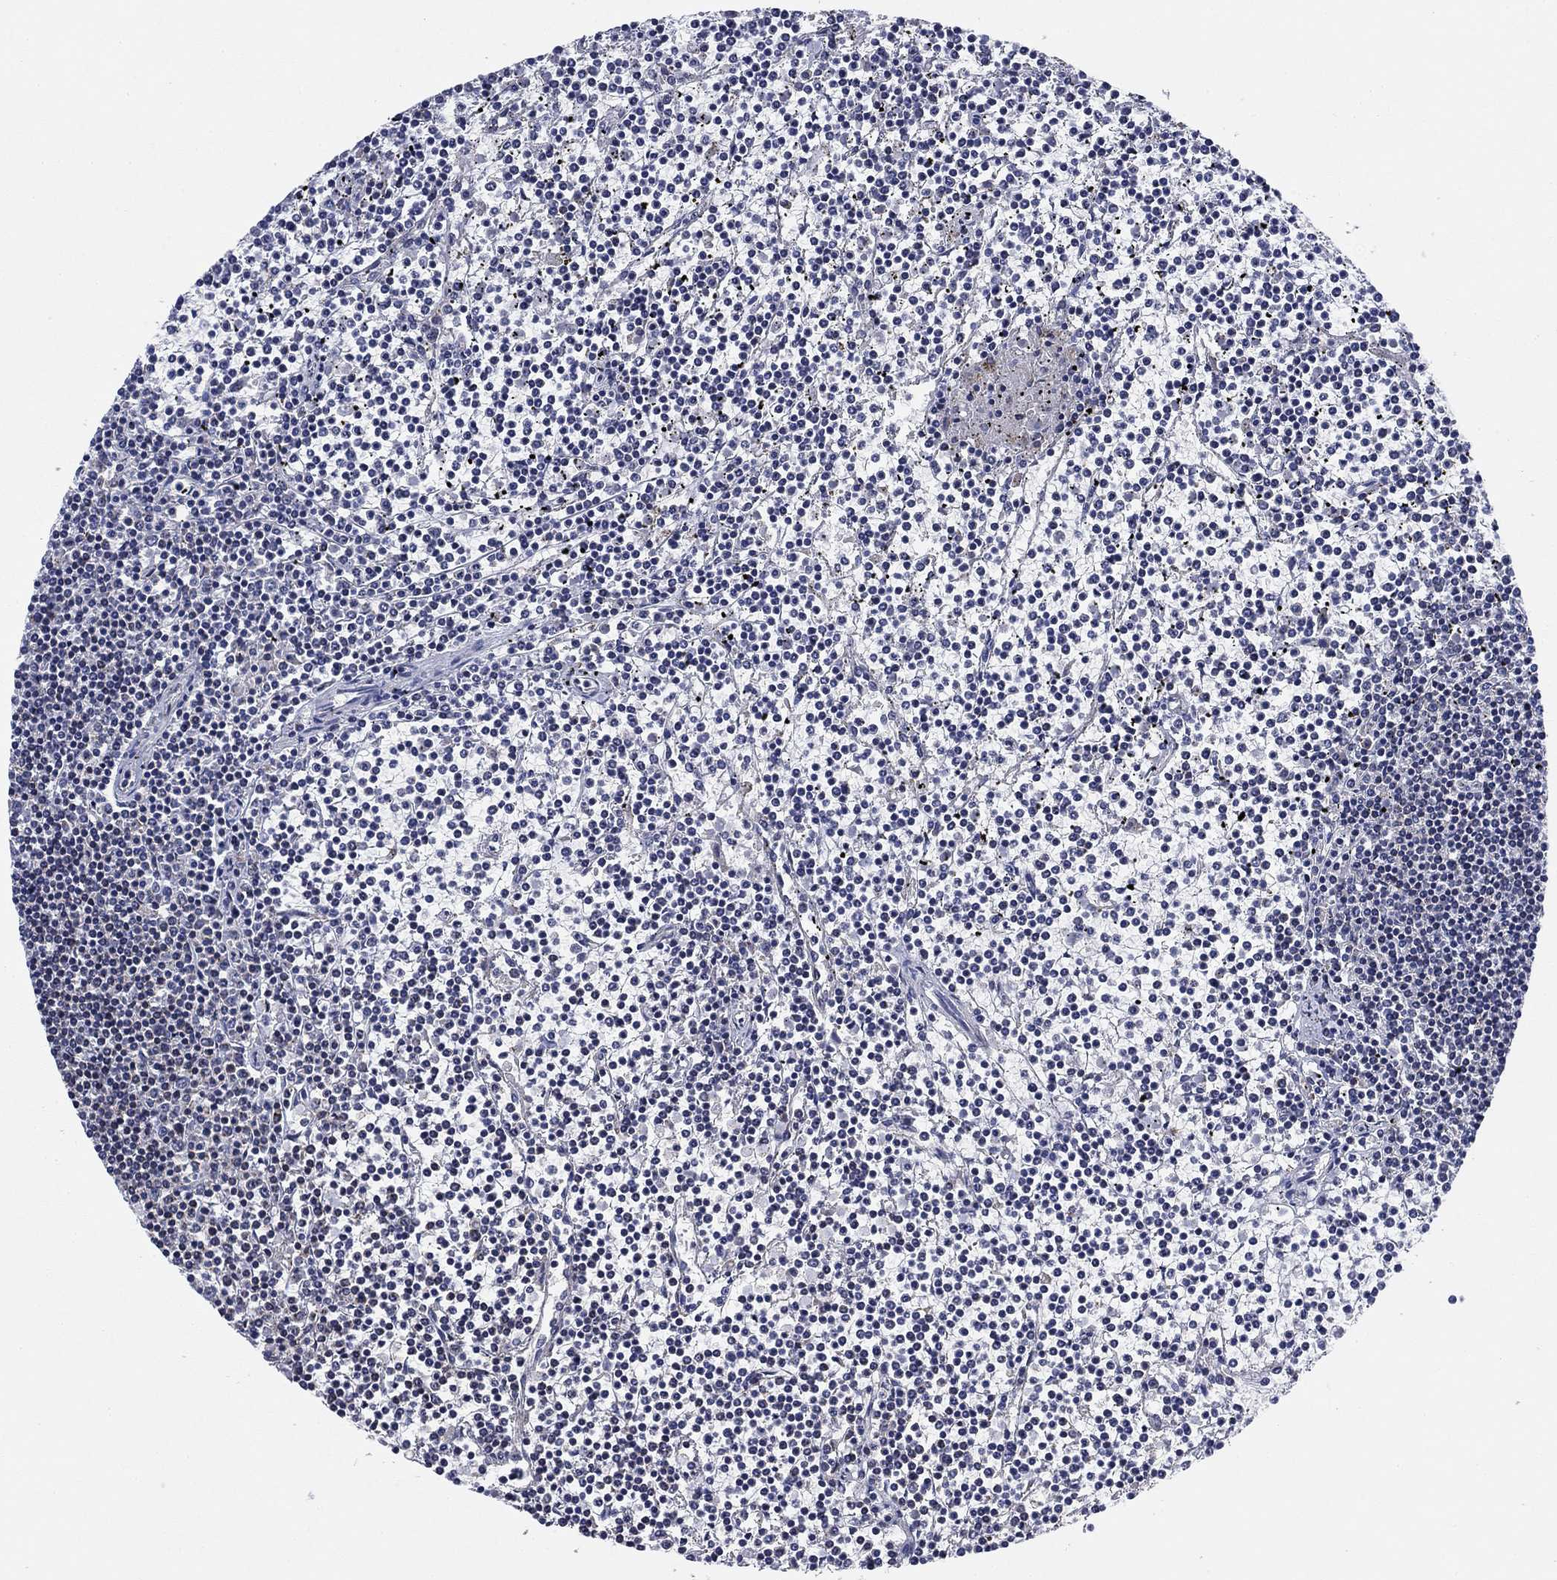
{"staining": {"intensity": "negative", "quantity": "none", "location": "none"}, "tissue": "lymphoma", "cell_type": "Tumor cells", "image_type": "cancer", "snomed": [{"axis": "morphology", "description": "Malignant lymphoma, non-Hodgkin's type, Low grade"}, {"axis": "topography", "description": "Spleen"}], "caption": "Immunohistochemistry (IHC) of human malignant lymphoma, non-Hodgkin's type (low-grade) reveals no positivity in tumor cells.", "gene": "NACAD", "patient": {"sex": "female", "age": 19}}